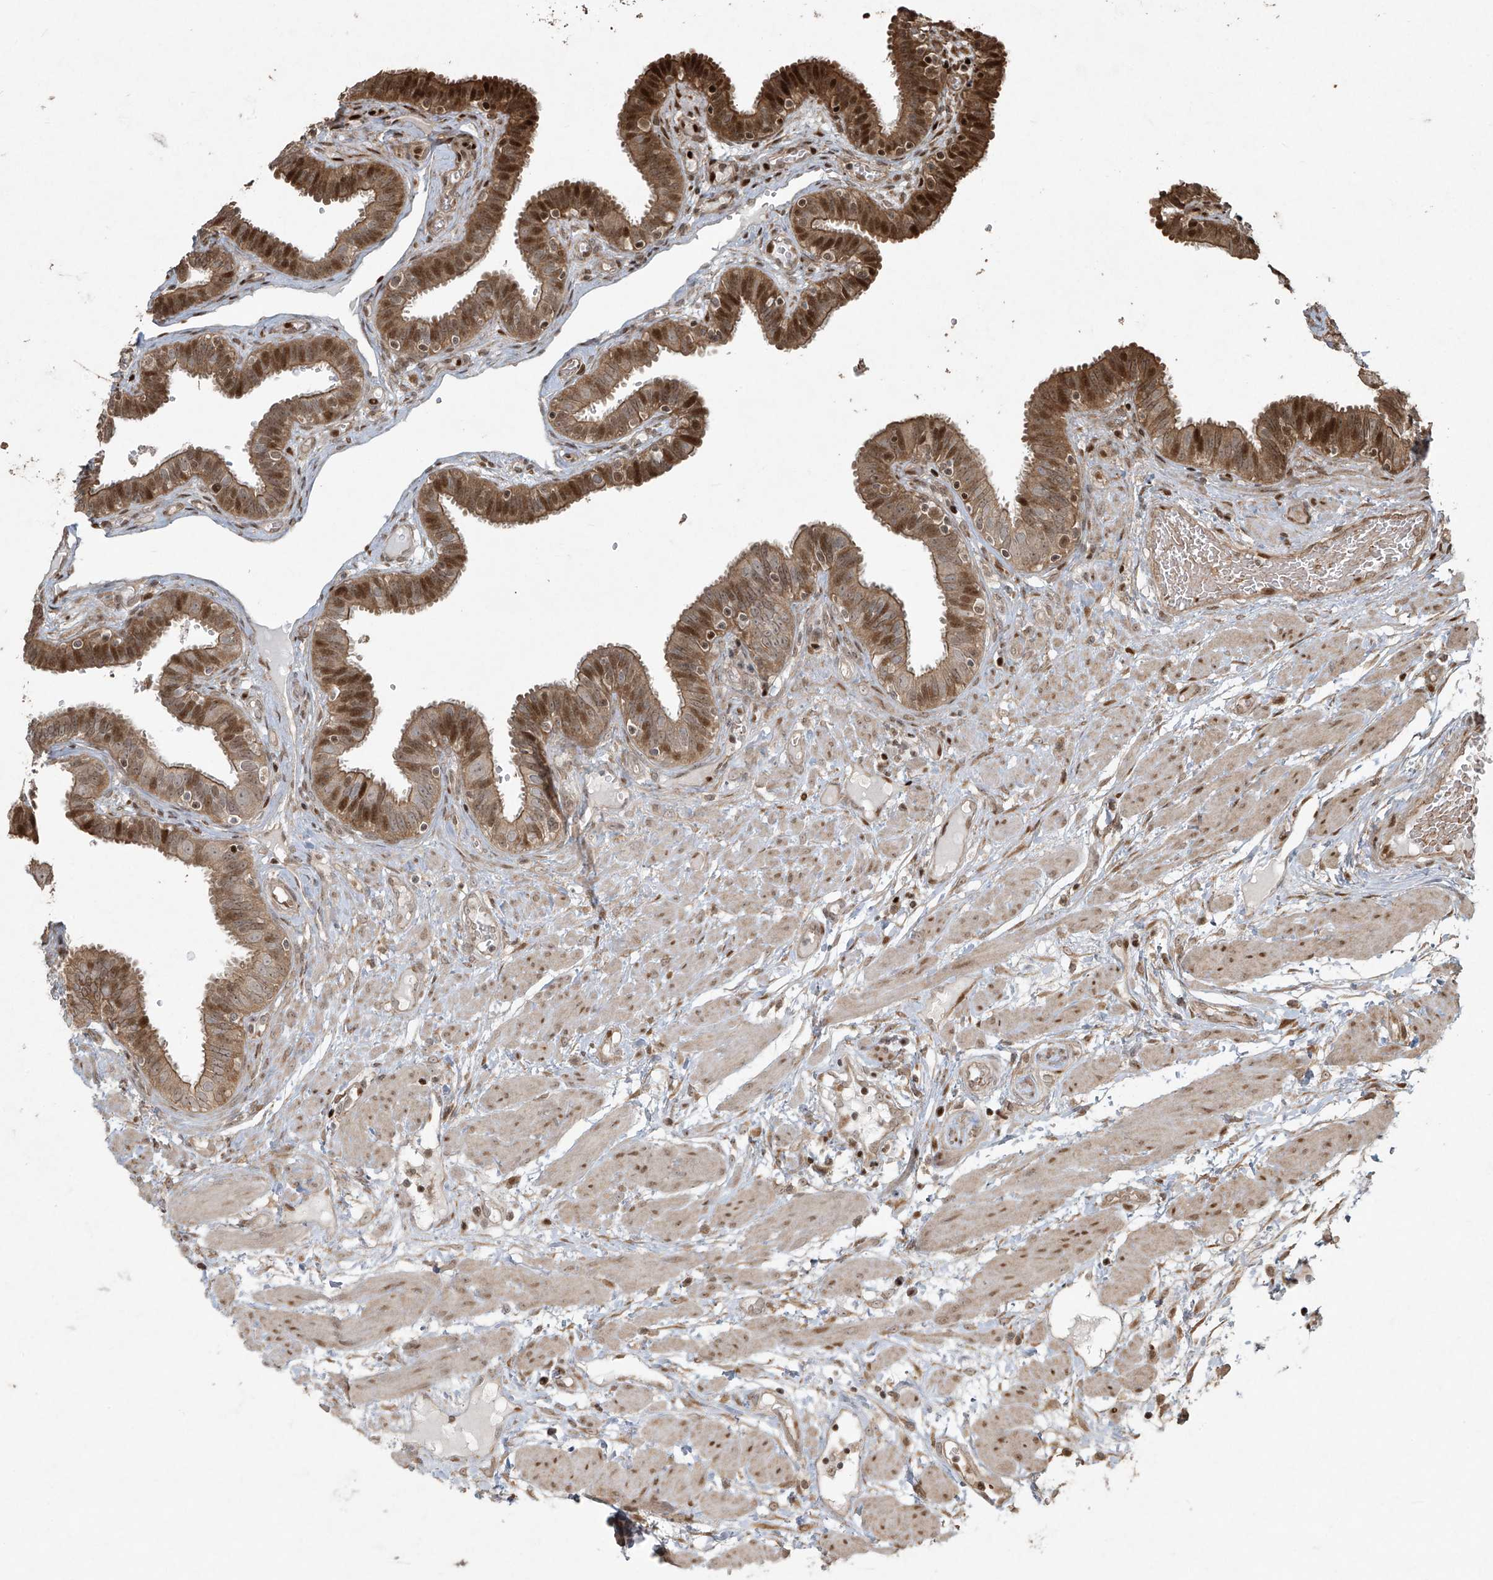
{"staining": {"intensity": "moderate", "quantity": ">75%", "location": "cytoplasmic/membranous,nuclear"}, "tissue": "fallopian tube", "cell_type": "Glandular cells", "image_type": "normal", "snomed": [{"axis": "morphology", "description": "Normal tissue, NOS"}, {"axis": "topography", "description": "Fallopian tube"}, {"axis": "topography", "description": "Placenta"}], "caption": "Protein staining of benign fallopian tube demonstrates moderate cytoplasmic/membranous,nuclear positivity in about >75% of glandular cells. The protein is shown in brown color, while the nuclei are stained blue.", "gene": "TTC22", "patient": {"sex": "female", "age": 32}}